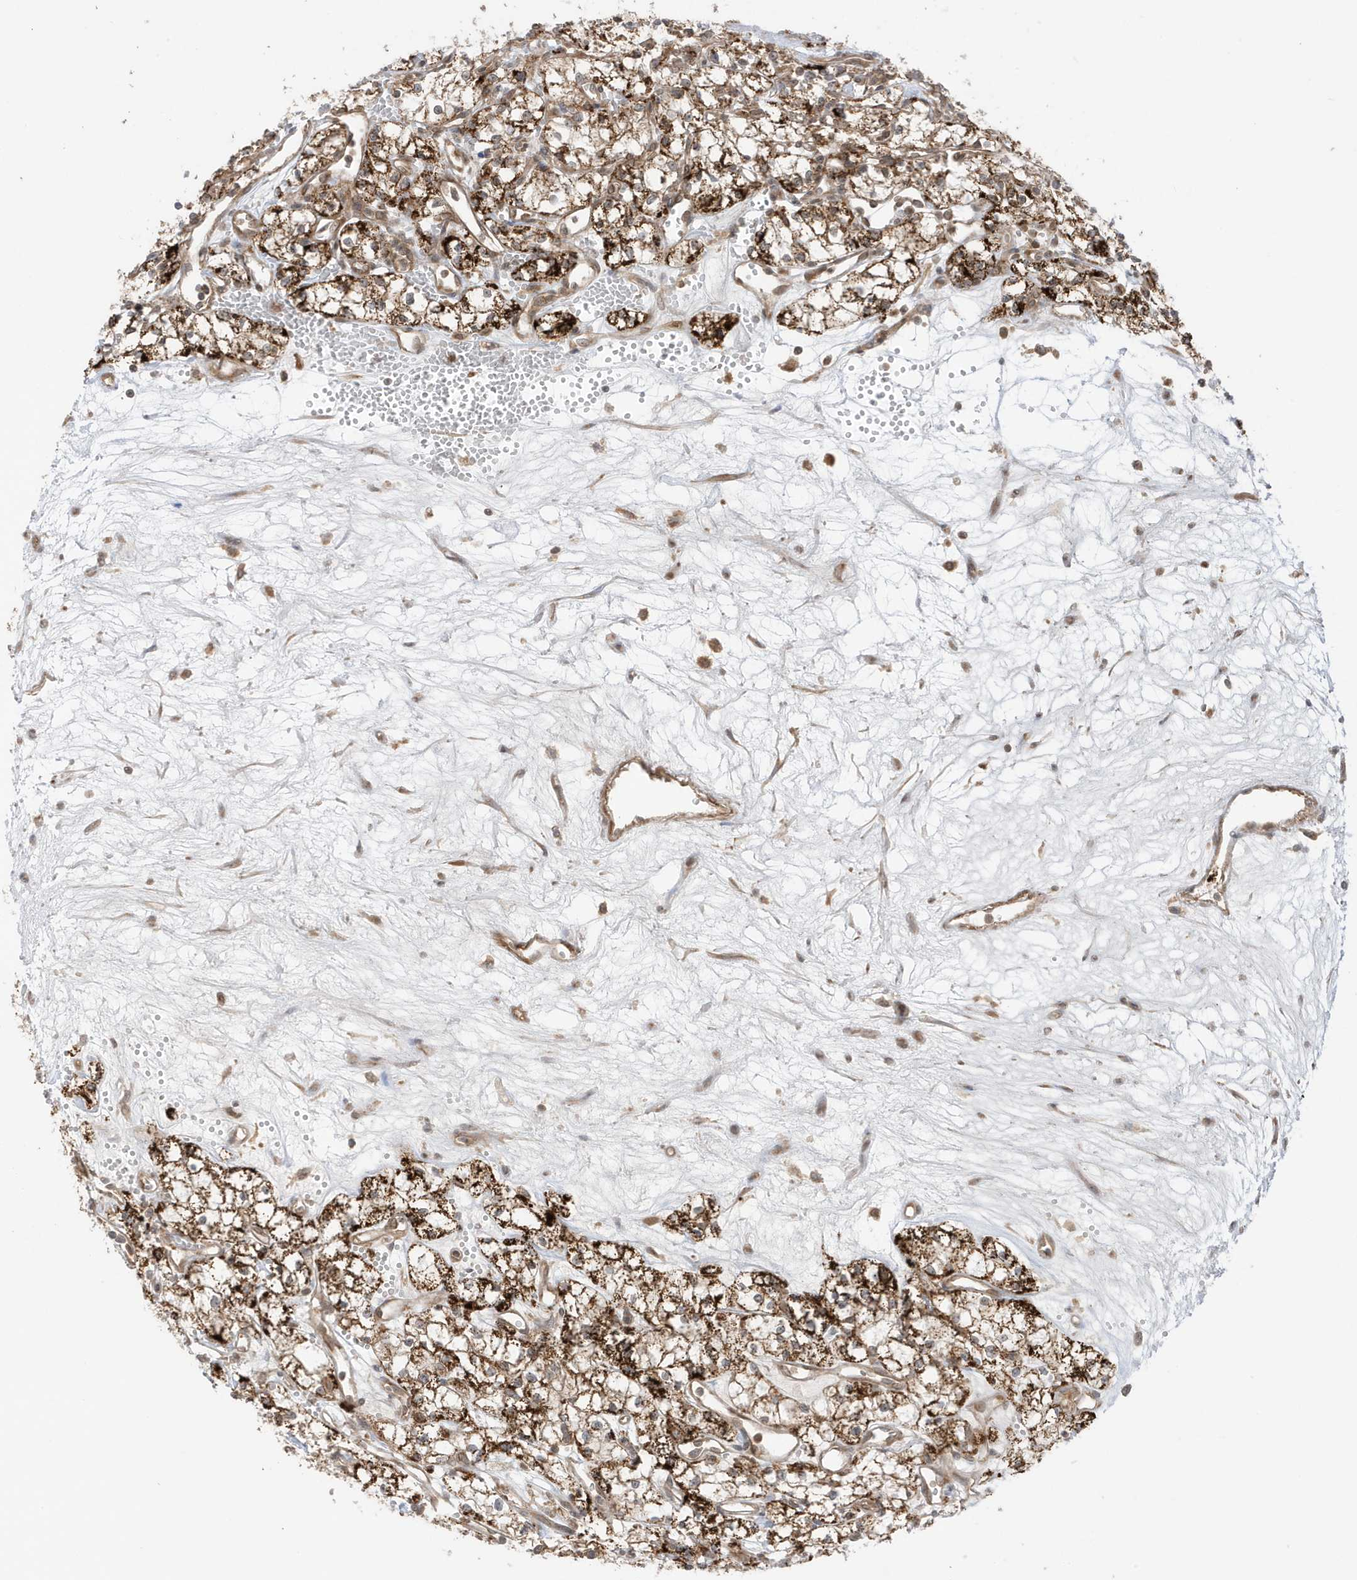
{"staining": {"intensity": "strong", "quantity": ">75%", "location": "cytoplasmic/membranous"}, "tissue": "renal cancer", "cell_type": "Tumor cells", "image_type": "cancer", "snomed": [{"axis": "morphology", "description": "Adenocarcinoma, NOS"}, {"axis": "topography", "description": "Kidney"}], "caption": "Protein analysis of renal cancer (adenocarcinoma) tissue displays strong cytoplasmic/membranous staining in about >75% of tumor cells.", "gene": "DHX36", "patient": {"sex": "male", "age": 59}}